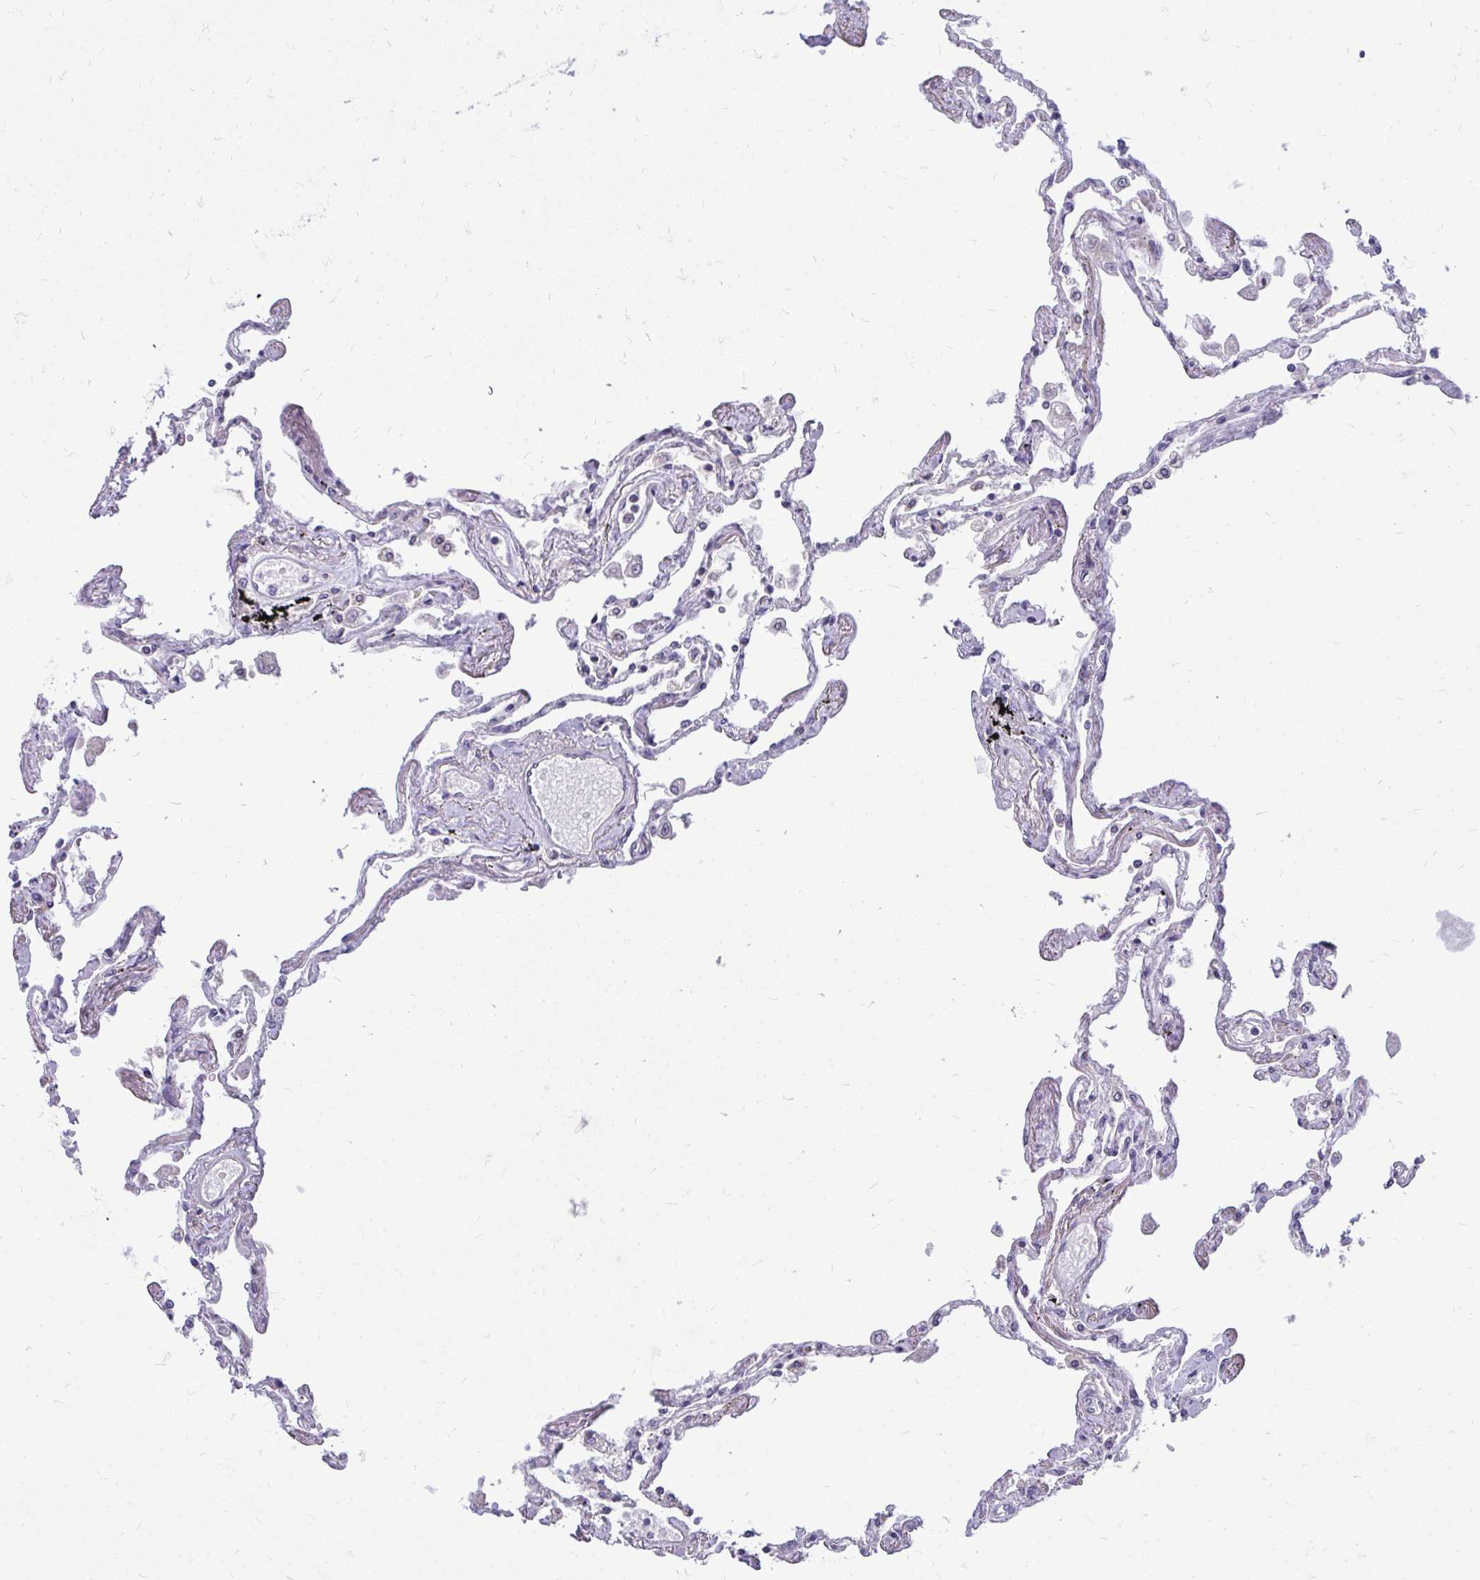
{"staining": {"intensity": "moderate", "quantity": "<25%", "location": "cytoplasmic/membranous"}, "tissue": "lung", "cell_type": "Alveolar cells", "image_type": "normal", "snomed": [{"axis": "morphology", "description": "Normal tissue, NOS"}, {"axis": "morphology", "description": "Adenocarcinoma, NOS"}, {"axis": "topography", "description": "Cartilage tissue"}, {"axis": "topography", "description": "Lung"}], "caption": "Protein expression analysis of benign human lung reveals moderate cytoplasmic/membranous positivity in about <25% of alveolar cells. The protein of interest is shown in brown color, while the nuclei are stained blue.", "gene": "RPLP2", "patient": {"sex": "female", "age": 67}}